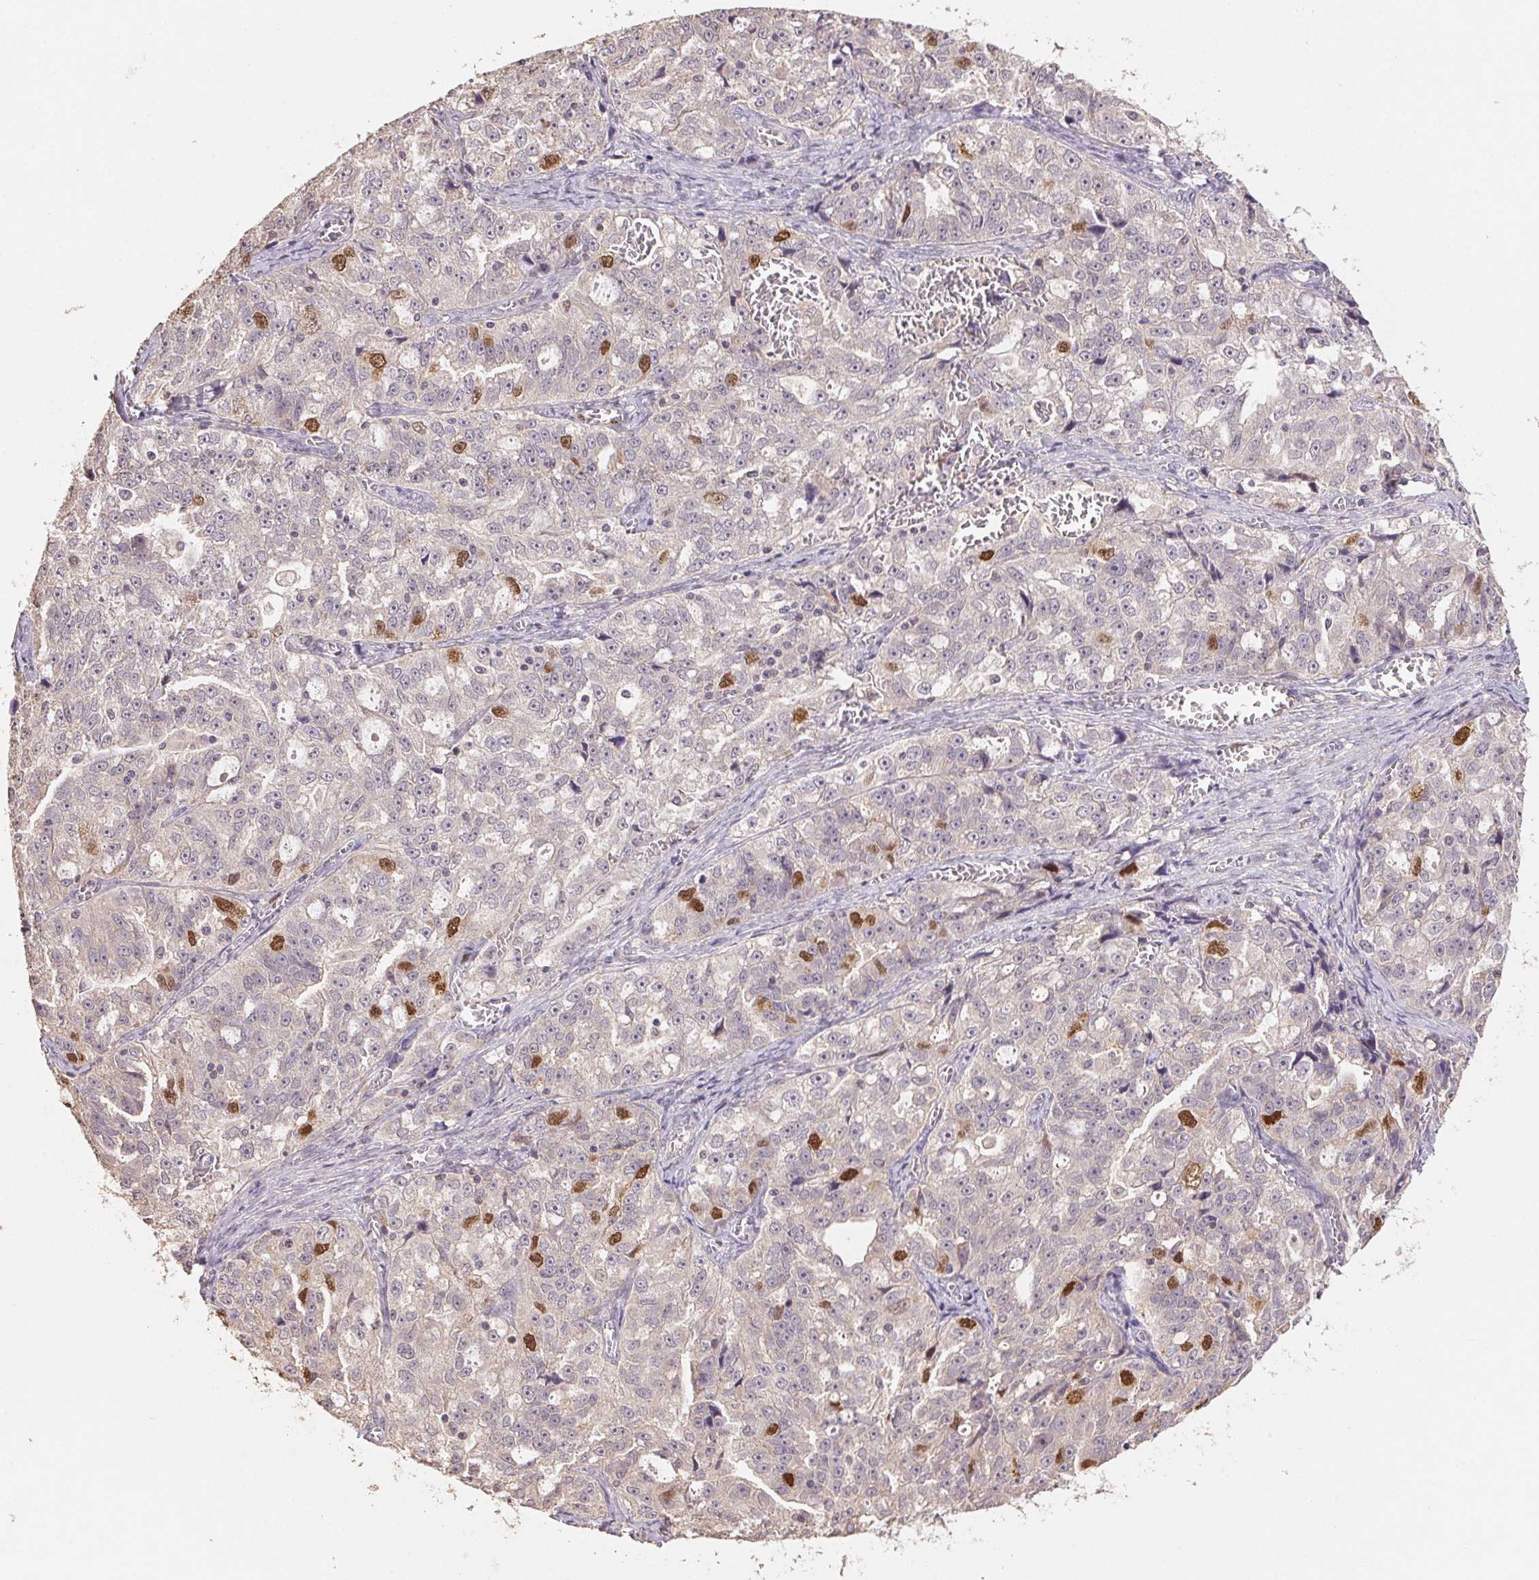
{"staining": {"intensity": "strong", "quantity": "<25%", "location": "nuclear"}, "tissue": "ovarian cancer", "cell_type": "Tumor cells", "image_type": "cancer", "snomed": [{"axis": "morphology", "description": "Cystadenocarcinoma, serous, NOS"}, {"axis": "topography", "description": "Ovary"}], "caption": "High-power microscopy captured an immunohistochemistry (IHC) micrograph of ovarian serous cystadenocarcinoma, revealing strong nuclear staining in about <25% of tumor cells. (brown staining indicates protein expression, while blue staining denotes nuclei).", "gene": "CENPF", "patient": {"sex": "female", "age": 51}}